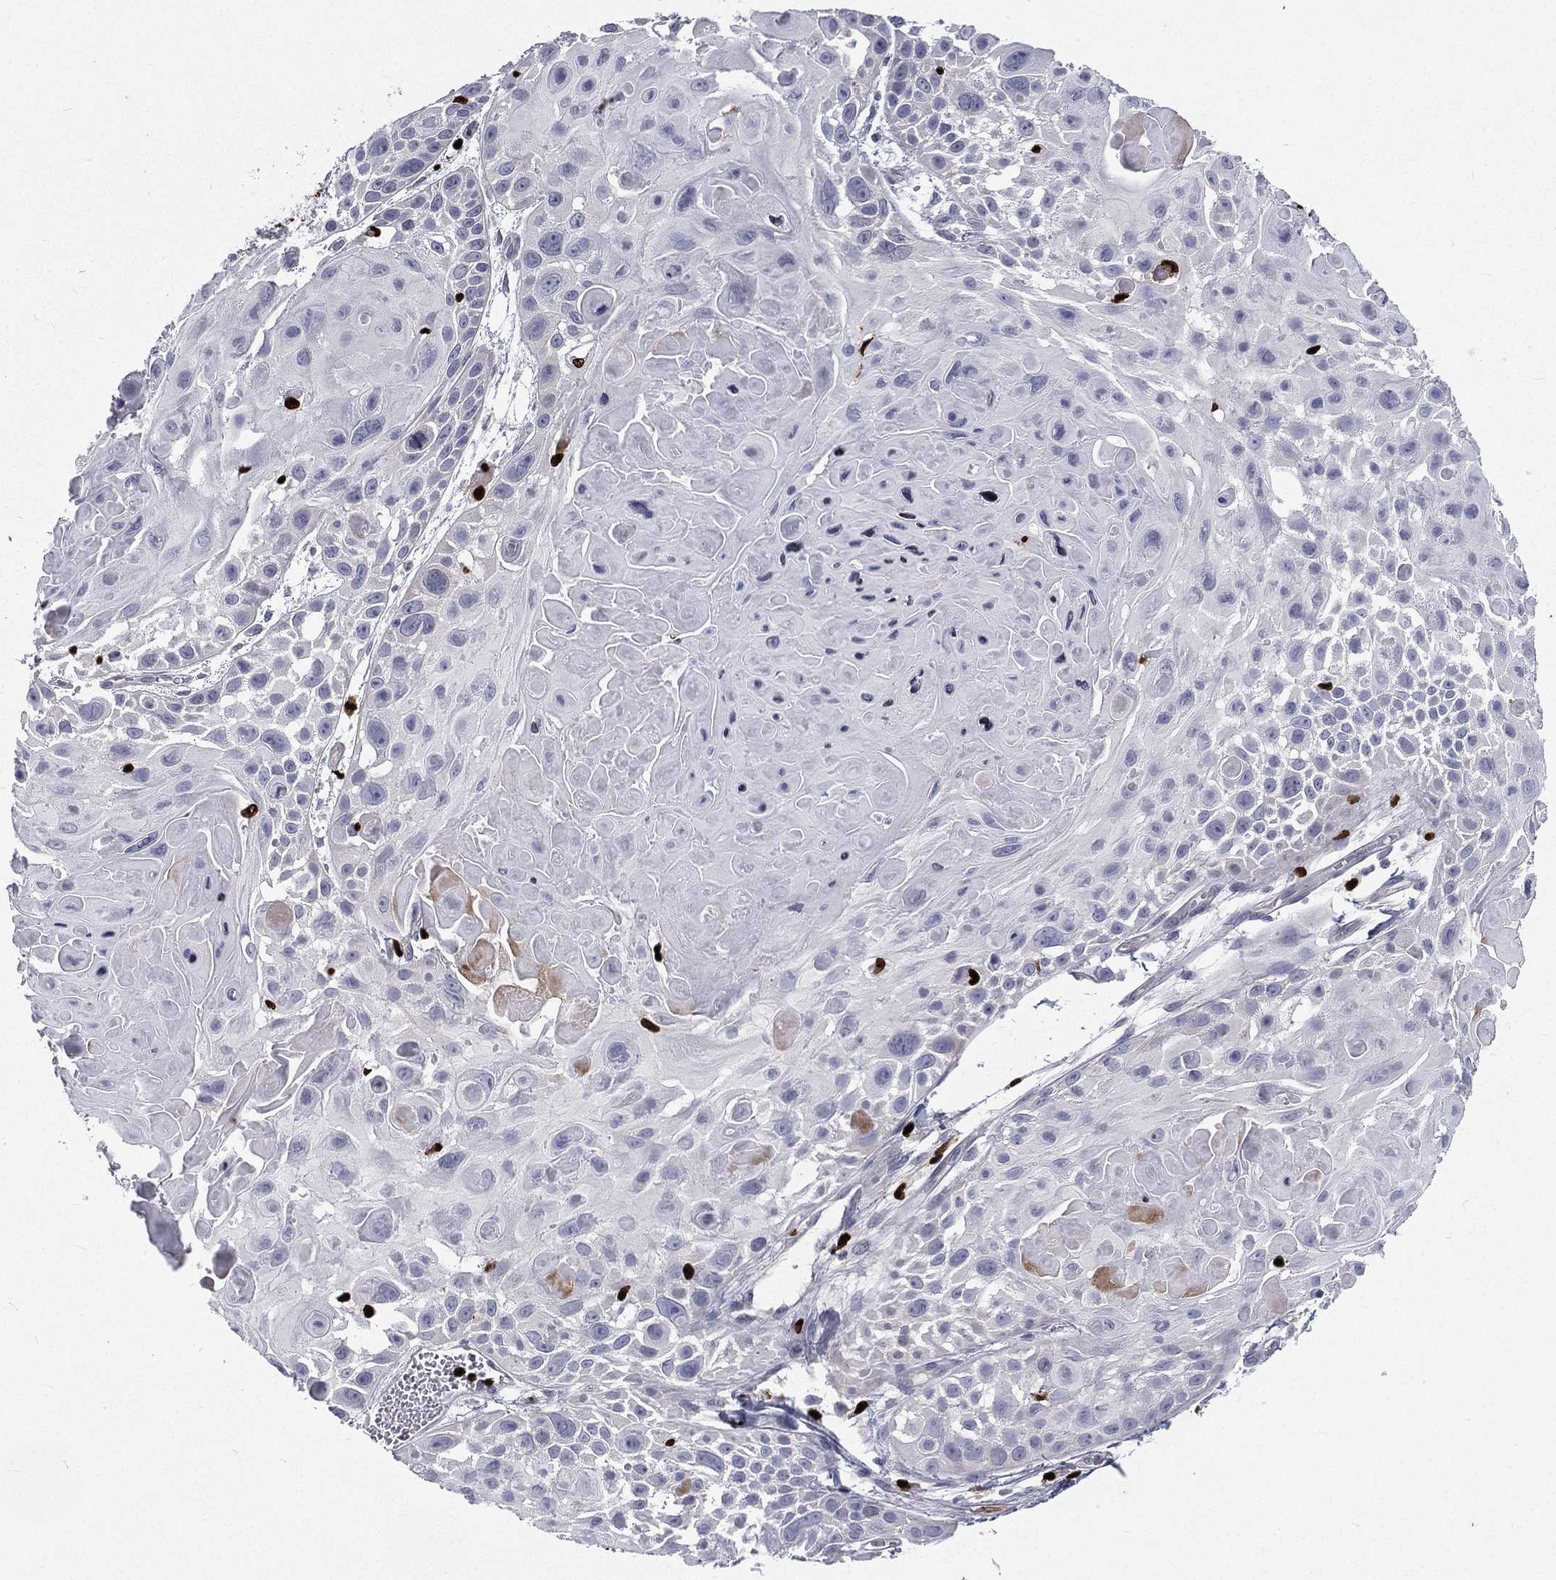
{"staining": {"intensity": "negative", "quantity": "none", "location": "none"}, "tissue": "skin cancer", "cell_type": "Tumor cells", "image_type": "cancer", "snomed": [{"axis": "morphology", "description": "Squamous cell carcinoma, NOS"}, {"axis": "topography", "description": "Skin"}, {"axis": "topography", "description": "Anal"}], "caption": "Skin squamous cell carcinoma was stained to show a protein in brown. There is no significant staining in tumor cells.", "gene": "MNDA", "patient": {"sex": "female", "age": 75}}